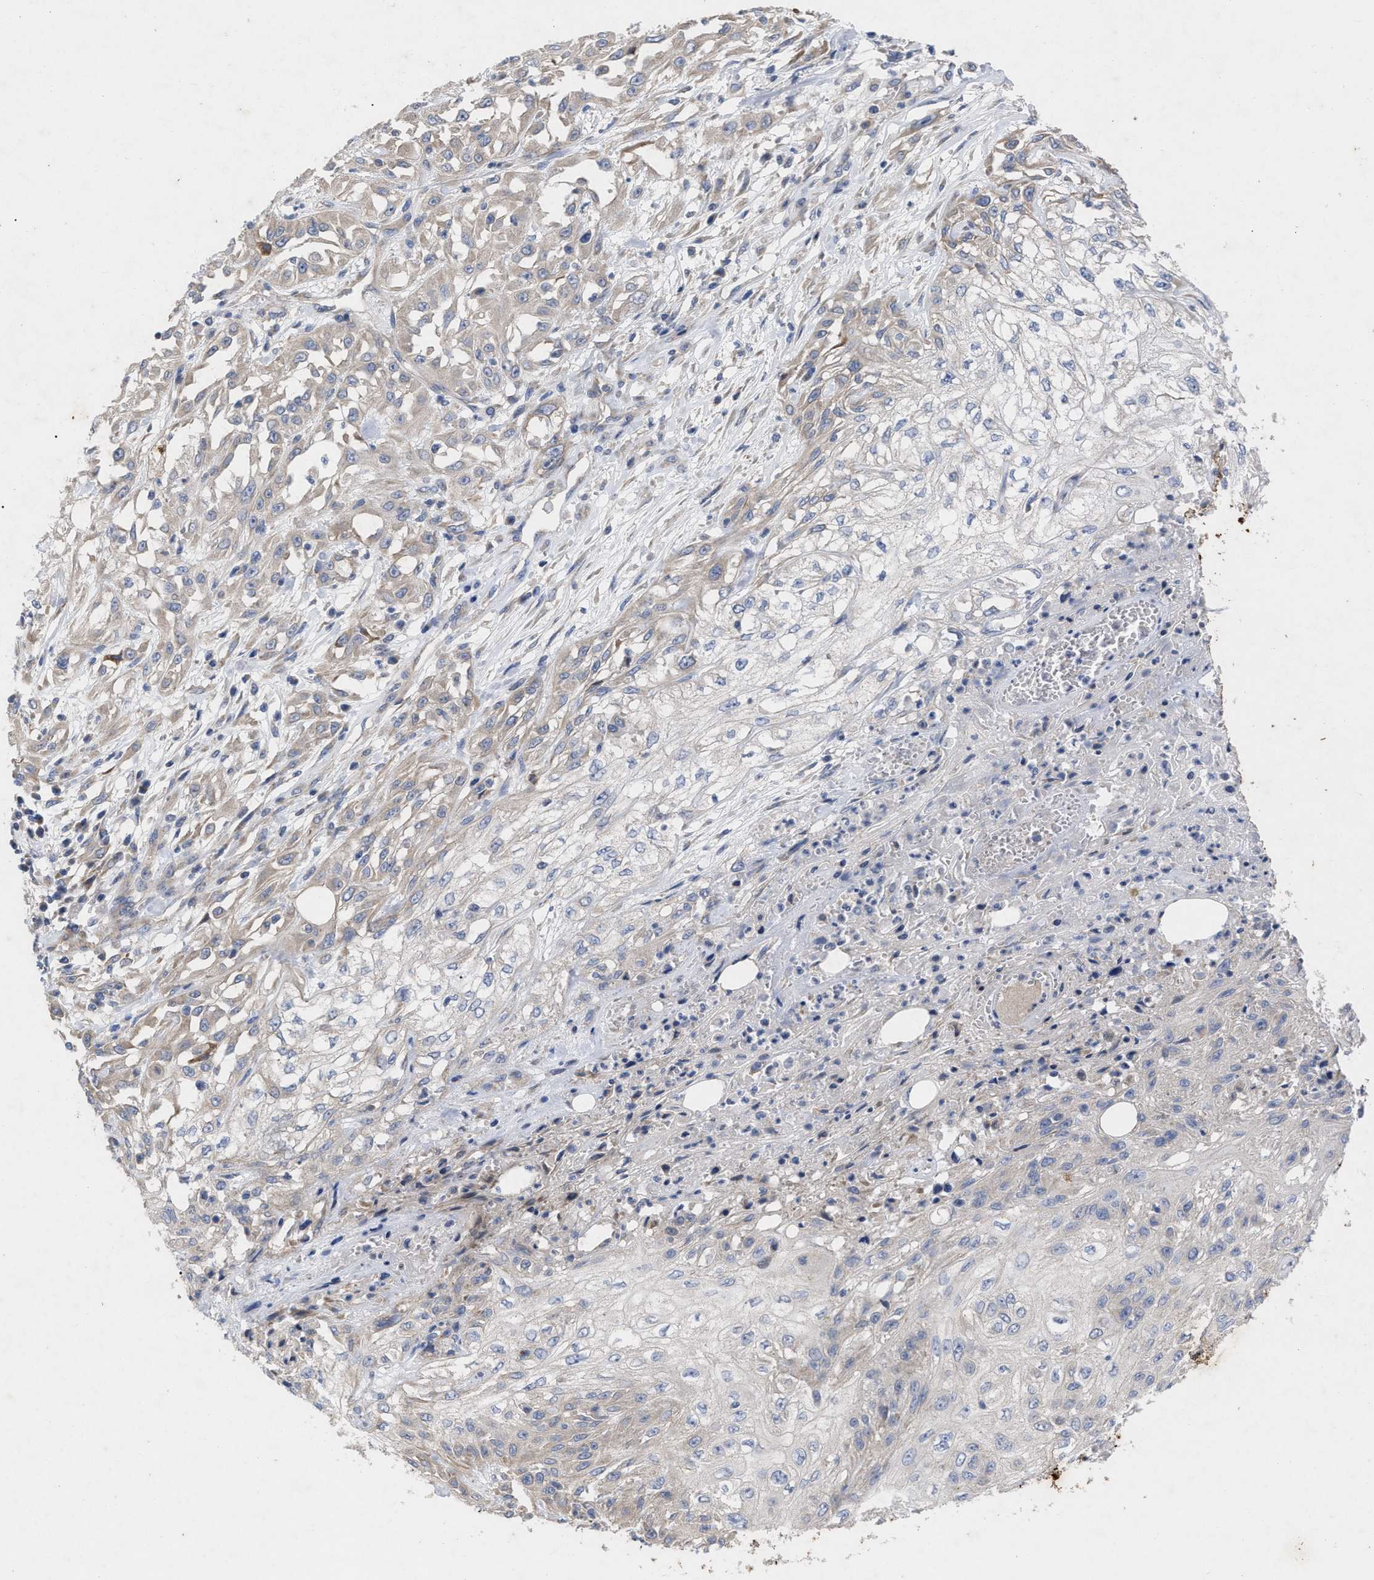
{"staining": {"intensity": "weak", "quantity": "25%-75%", "location": "cytoplasmic/membranous"}, "tissue": "skin cancer", "cell_type": "Tumor cells", "image_type": "cancer", "snomed": [{"axis": "morphology", "description": "Squamous cell carcinoma, NOS"}, {"axis": "morphology", "description": "Squamous cell carcinoma, metastatic, NOS"}, {"axis": "topography", "description": "Skin"}, {"axis": "topography", "description": "Lymph node"}], "caption": "Skin cancer (squamous cell carcinoma) stained with DAB IHC exhibits low levels of weak cytoplasmic/membranous staining in approximately 25%-75% of tumor cells.", "gene": "VIP", "patient": {"sex": "male", "age": 75}}